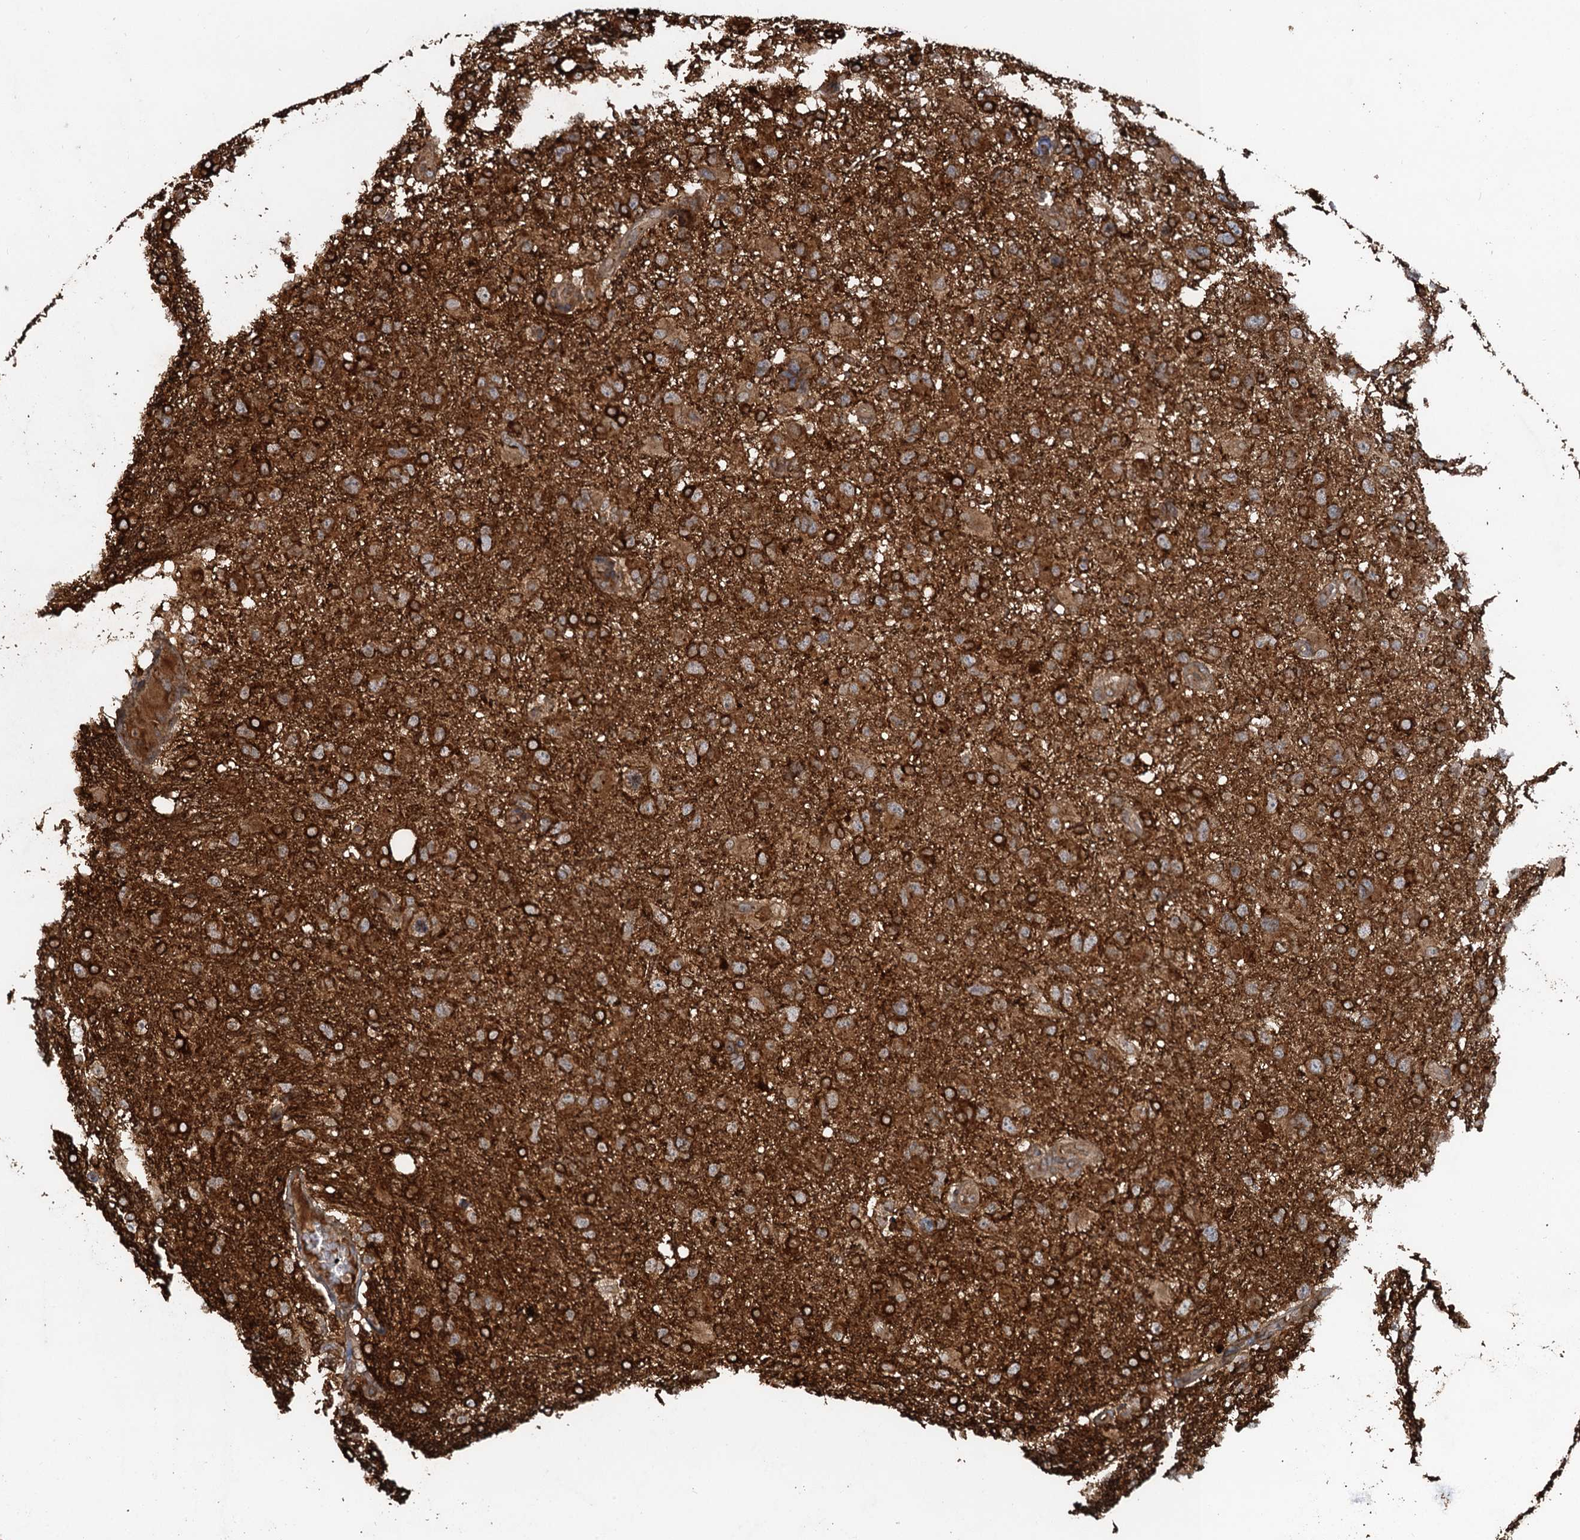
{"staining": {"intensity": "strong", "quantity": ">75%", "location": "cytoplasmic/membranous"}, "tissue": "glioma", "cell_type": "Tumor cells", "image_type": "cancer", "snomed": [{"axis": "morphology", "description": "Glioma, malignant, High grade"}, {"axis": "topography", "description": "Brain"}], "caption": "An image of glioma stained for a protein exhibits strong cytoplasmic/membranous brown staining in tumor cells.", "gene": "GLE1", "patient": {"sex": "male", "age": 61}}